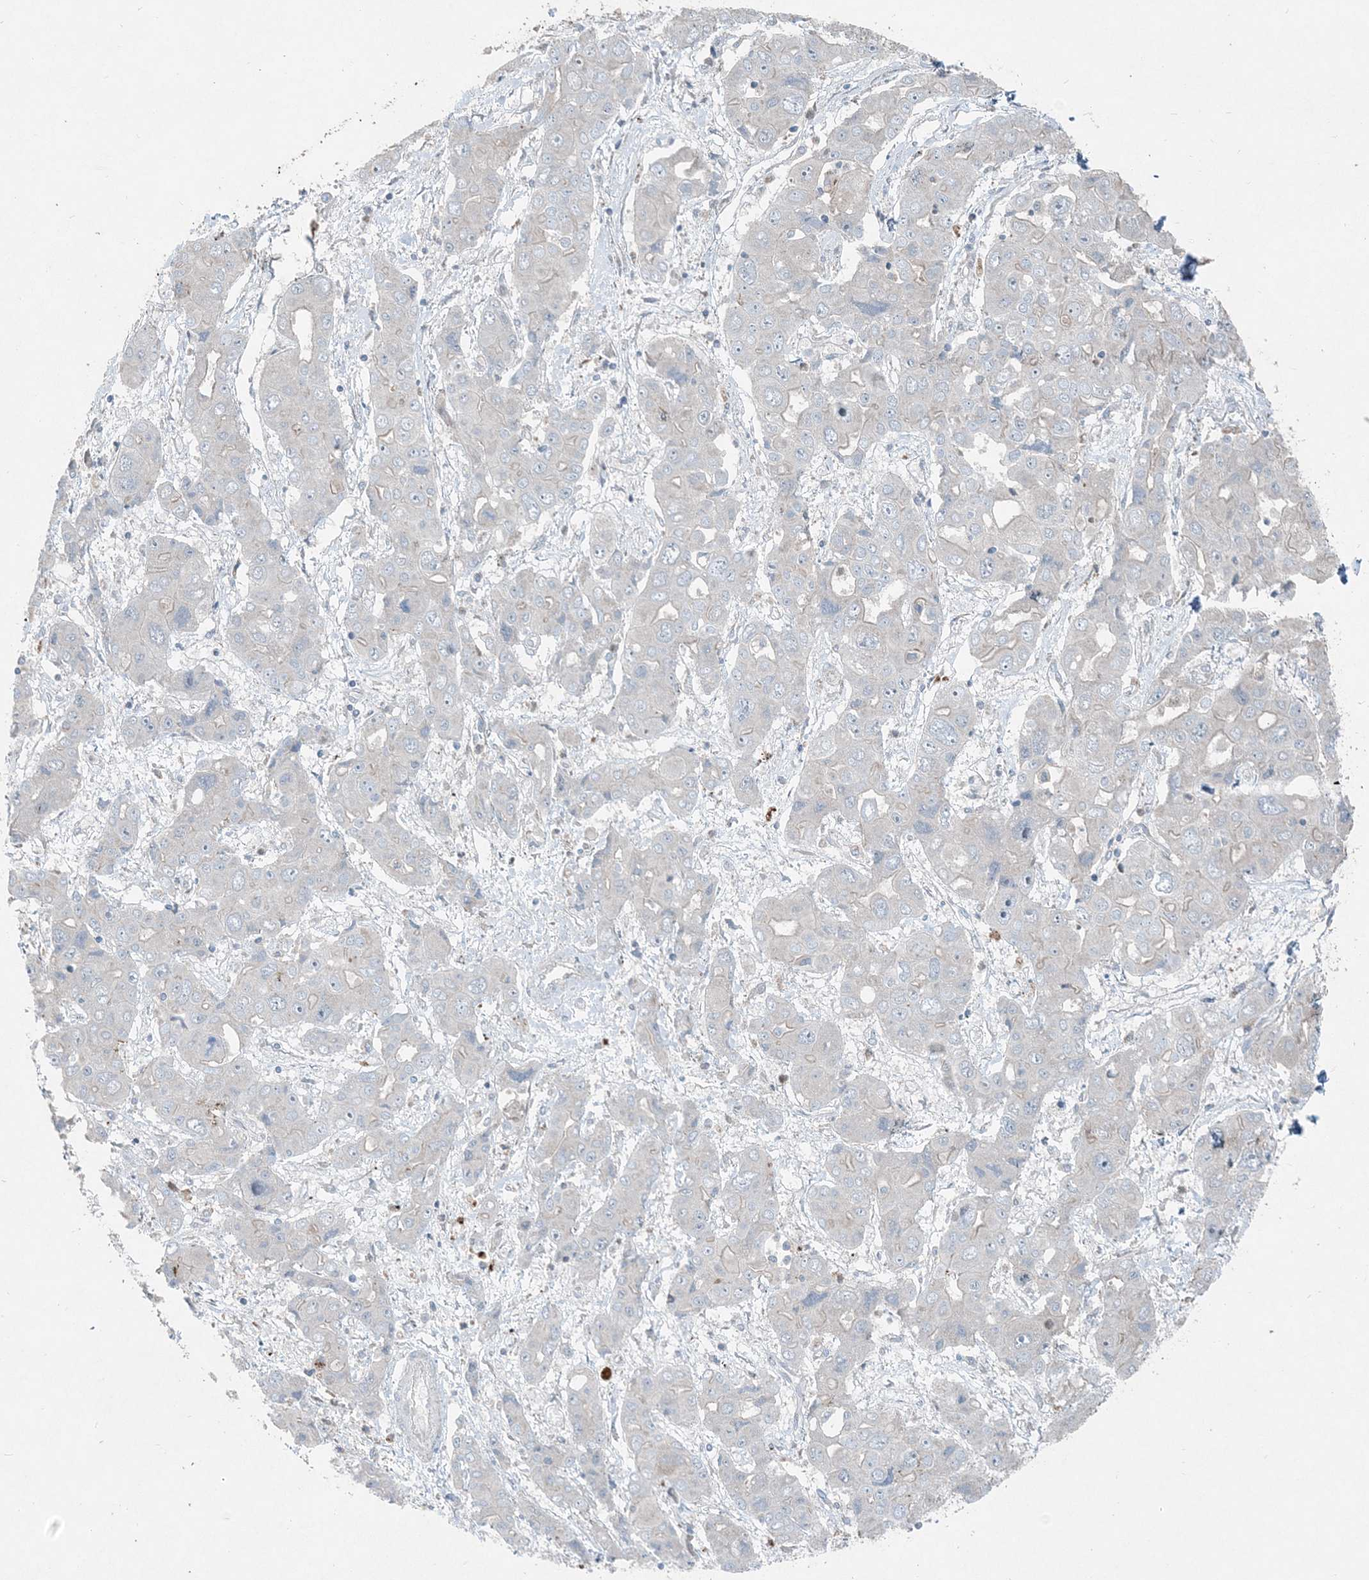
{"staining": {"intensity": "negative", "quantity": "none", "location": "none"}, "tissue": "liver cancer", "cell_type": "Tumor cells", "image_type": "cancer", "snomed": [{"axis": "morphology", "description": "Cholangiocarcinoma"}, {"axis": "topography", "description": "Liver"}], "caption": "This micrograph is of liver cancer stained with IHC to label a protein in brown with the nuclei are counter-stained blue. There is no staining in tumor cells. (Stains: DAB IHC with hematoxylin counter stain, Microscopy: brightfield microscopy at high magnification).", "gene": "INTU", "patient": {"sex": "male", "age": 67}}